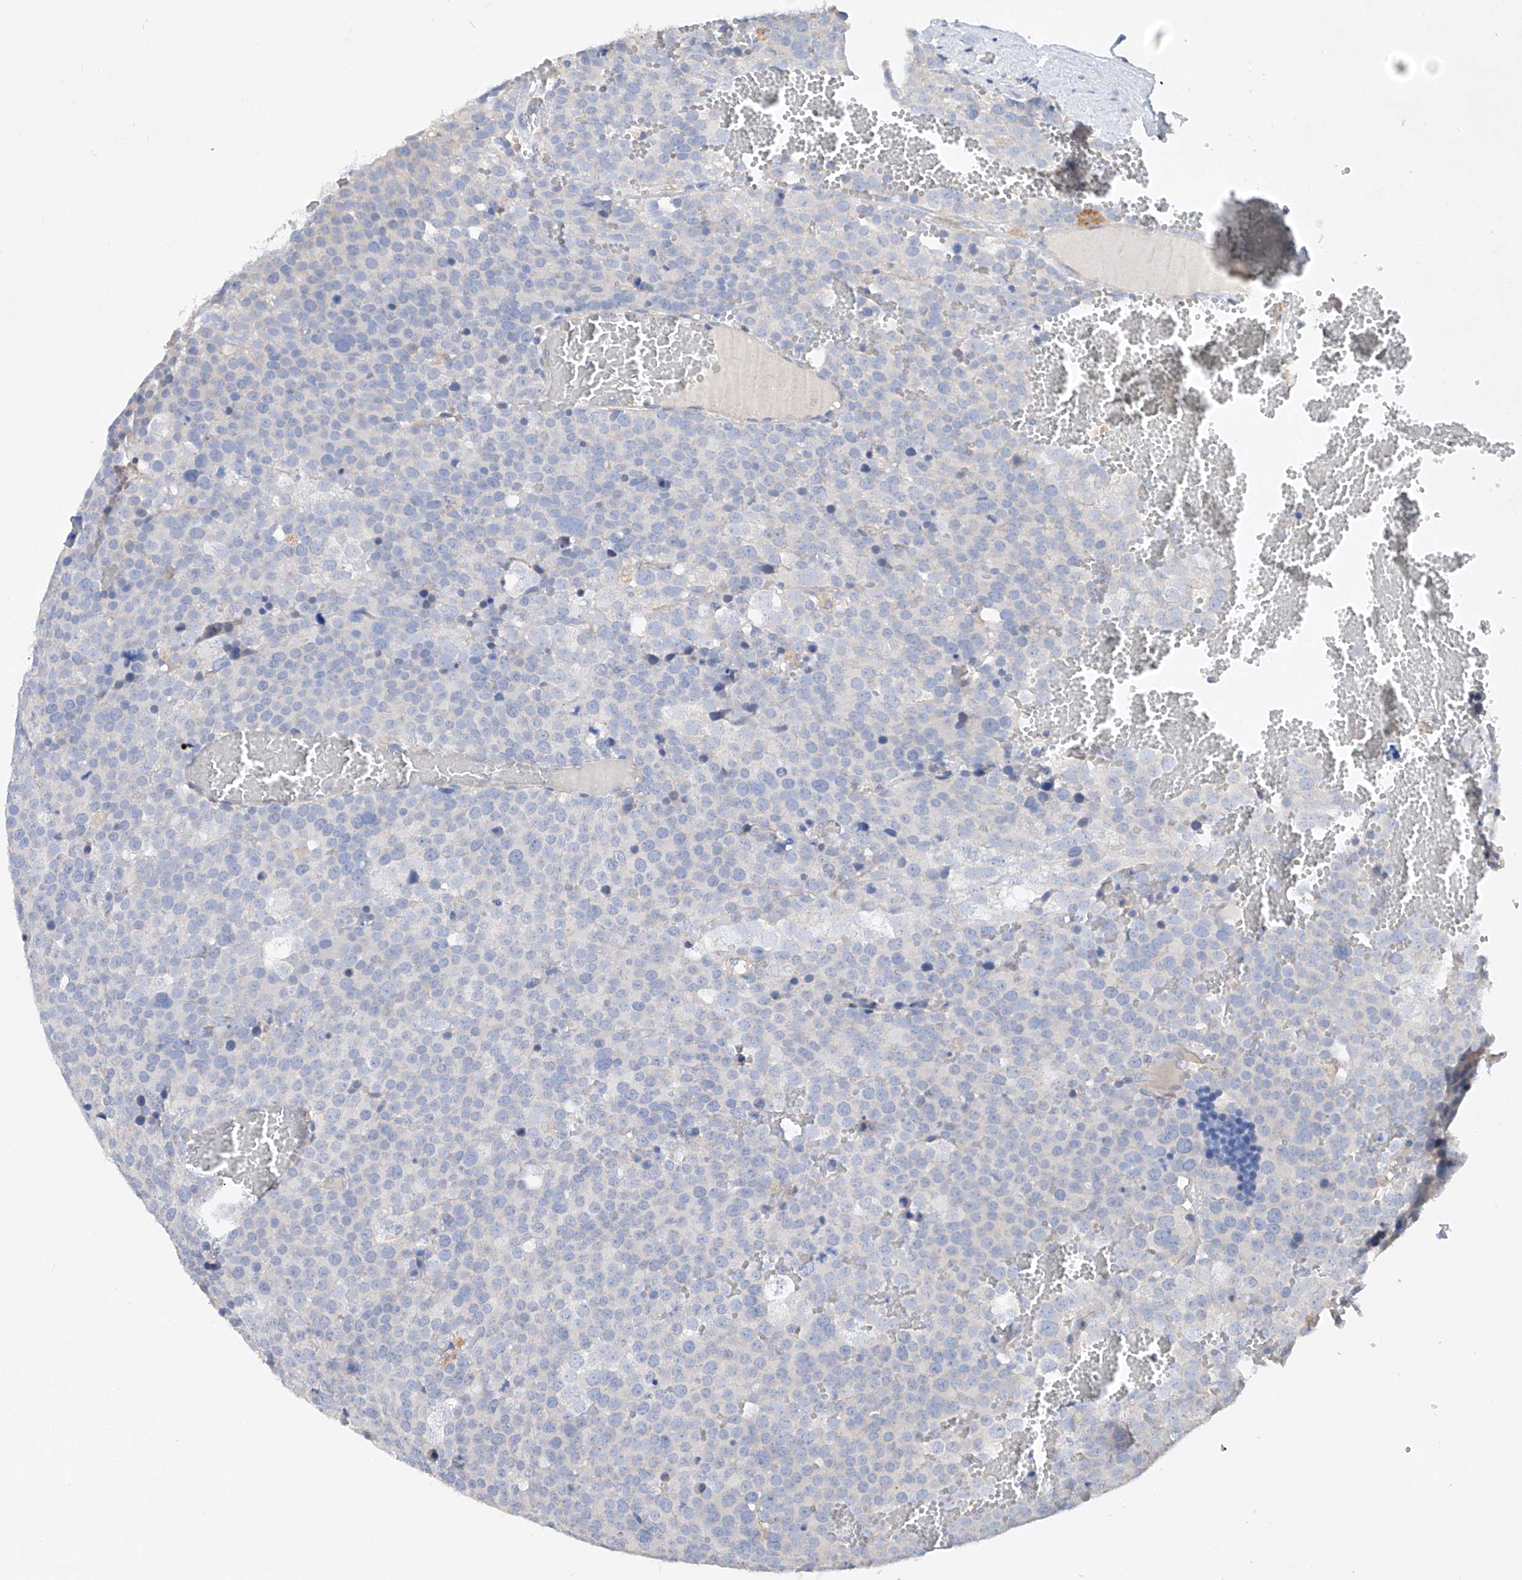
{"staining": {"intensity": "negative", "quantity": "none", "location": "none"}, "tissue": "testis cancer", "cell_type": "Tumor cells", "image_type": "cancer", "snomed": [{"axis": "morphology", "description": "Seminoma, NOS"}, {"axis": "topography", "description": "Testis"}], "caption": "IHC of human testis cancer demonstrates no positivity in tumor cells.", "gene": "AMD1", "patient": {"sex": "male", "age": 71}}